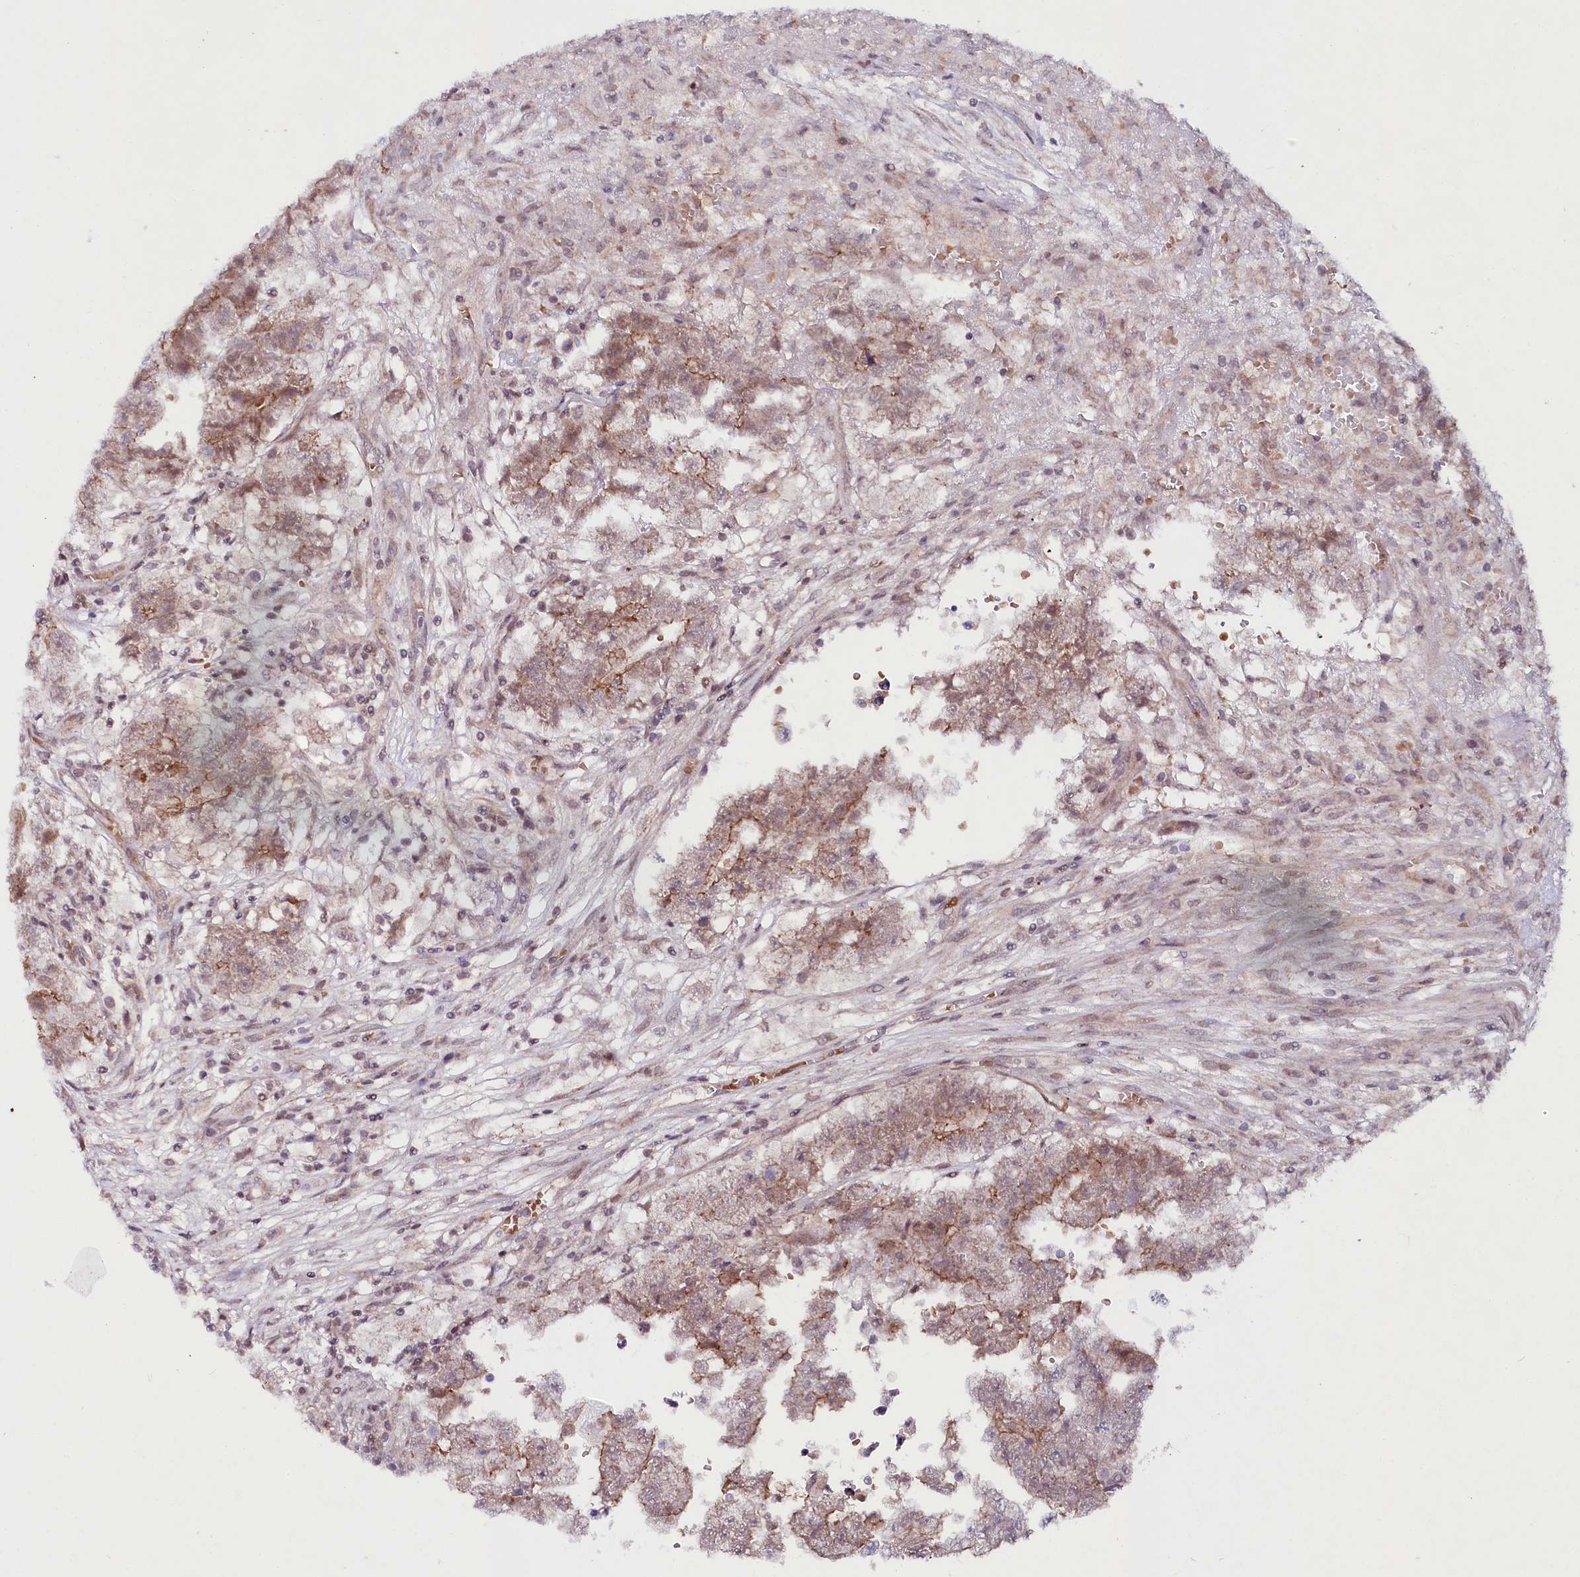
{"staining": {"intensity": "weak", "quantity": "25%-75%", "location": "cytoplasmic/membranous"}, "tissue": "testis cancer", "cell_type": "Tumor cells", "image_type": "cancer", "snomed": [{"axis": "morphology", "description": "Carcinoma, Embryonal, NOS"}, {"axis": "topography", "description": "Testis"}], "caption": "A high-resolution photomicrograph shows IHC staining of testis embryonal carcinoma, which shows weak cytoplasmic/membranous positivity in about 25%-75% of tumor cells.", "gene": "TAFAZZIN", "patient": {"sex": "male", "age": 25}}